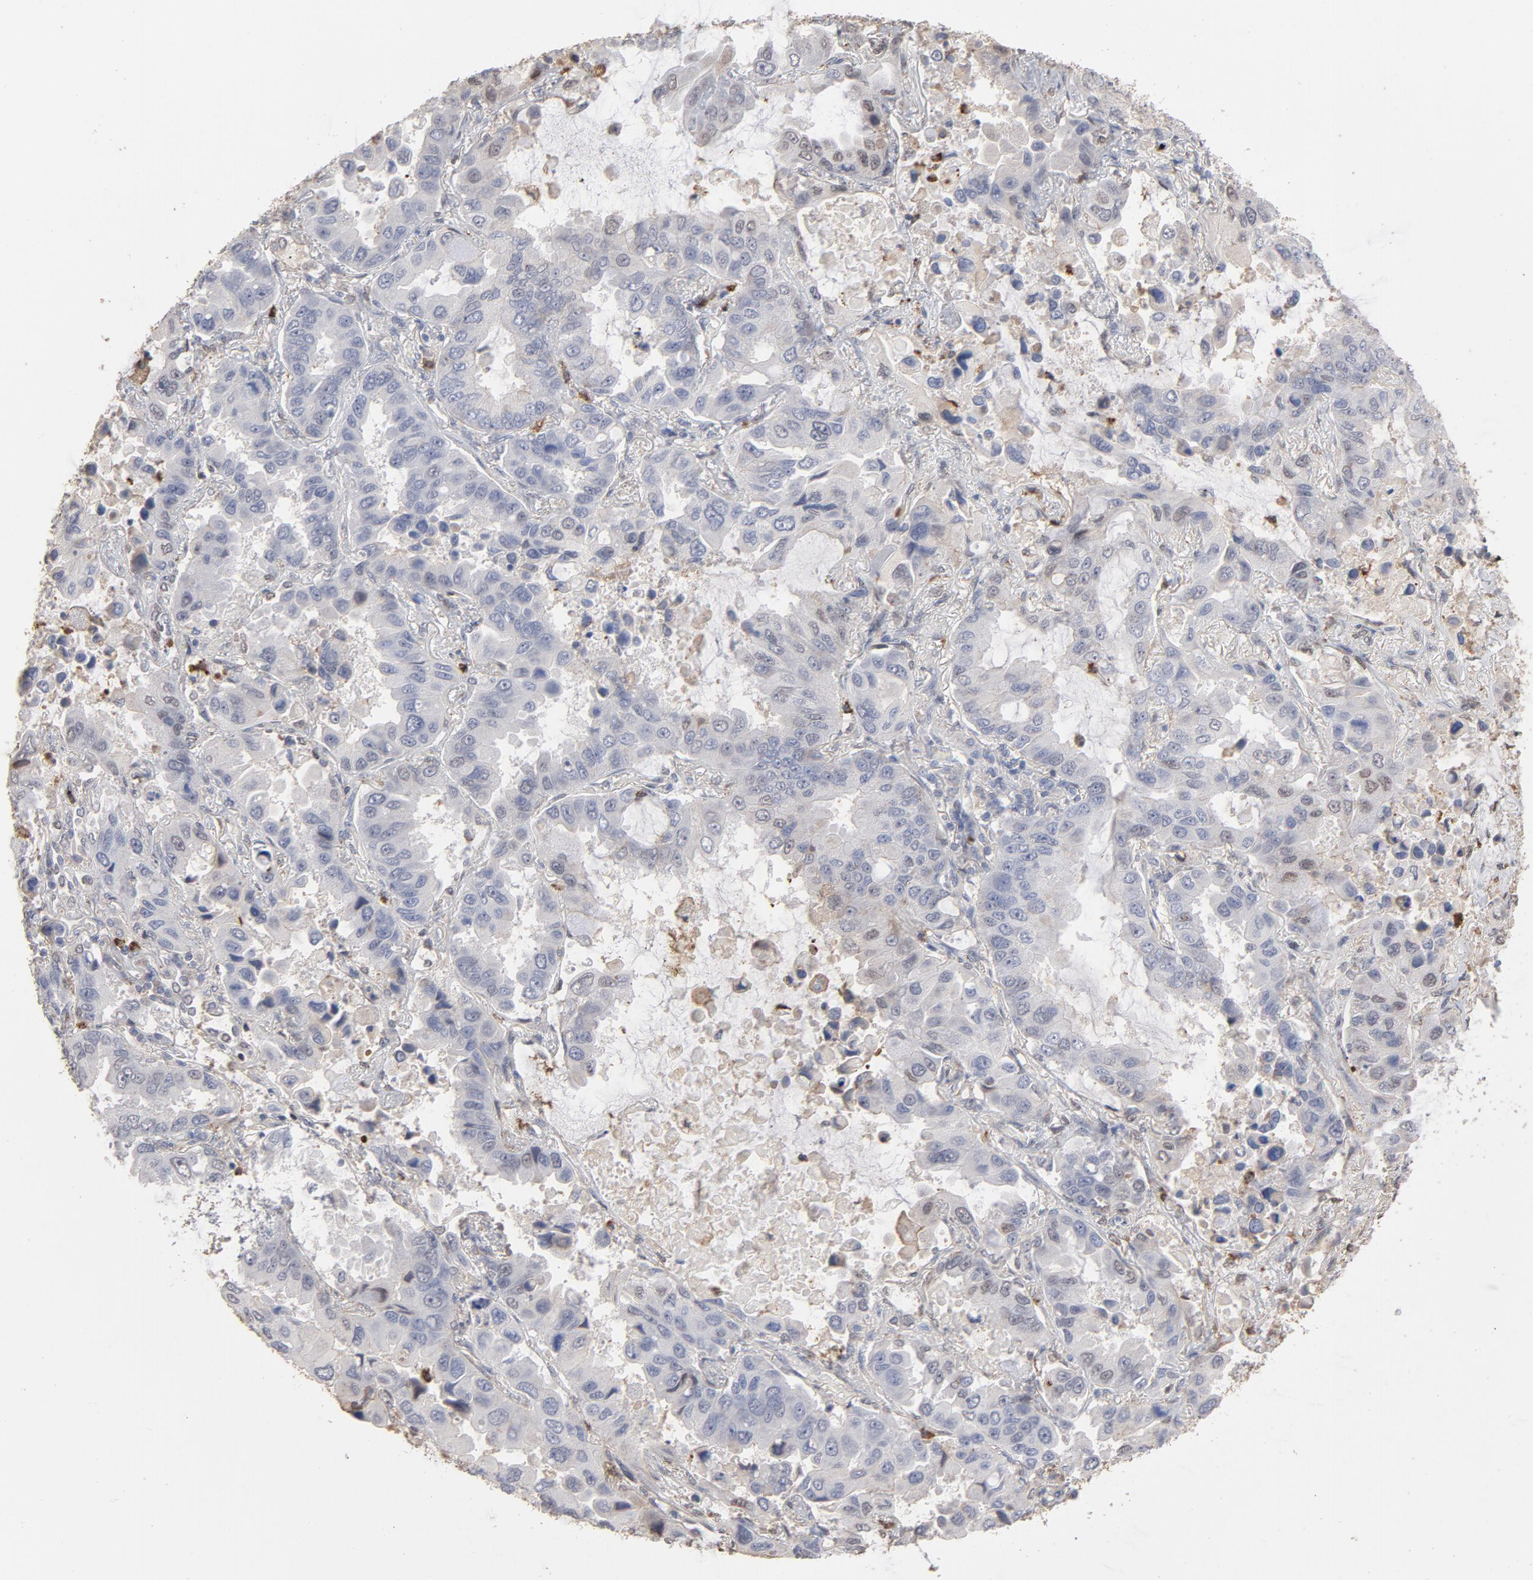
{"staining": {"intensity": "weak", "quantity": "<25%", "location": "cytoplasmic/membranous,nuclear"}, "tissue": "lung cancer", "cell_type": "Tumor cells", "image_type": "cancer", "snomed": [{"axis": "morphology", "description": "Adenocarcinoma, NOS"}, {"axis": "topography", "description": "Lung"}], "caption": "High magnification brightfield microscopy of adenocarcinoma (lung) stained with DAB (brown) and counterstained with hematoxylin (blue): tumor cells show no significant expression. Nuclei are stained in blue.", "gene": "PNMA1", "patient": {"sex": "male", "age": 64}}